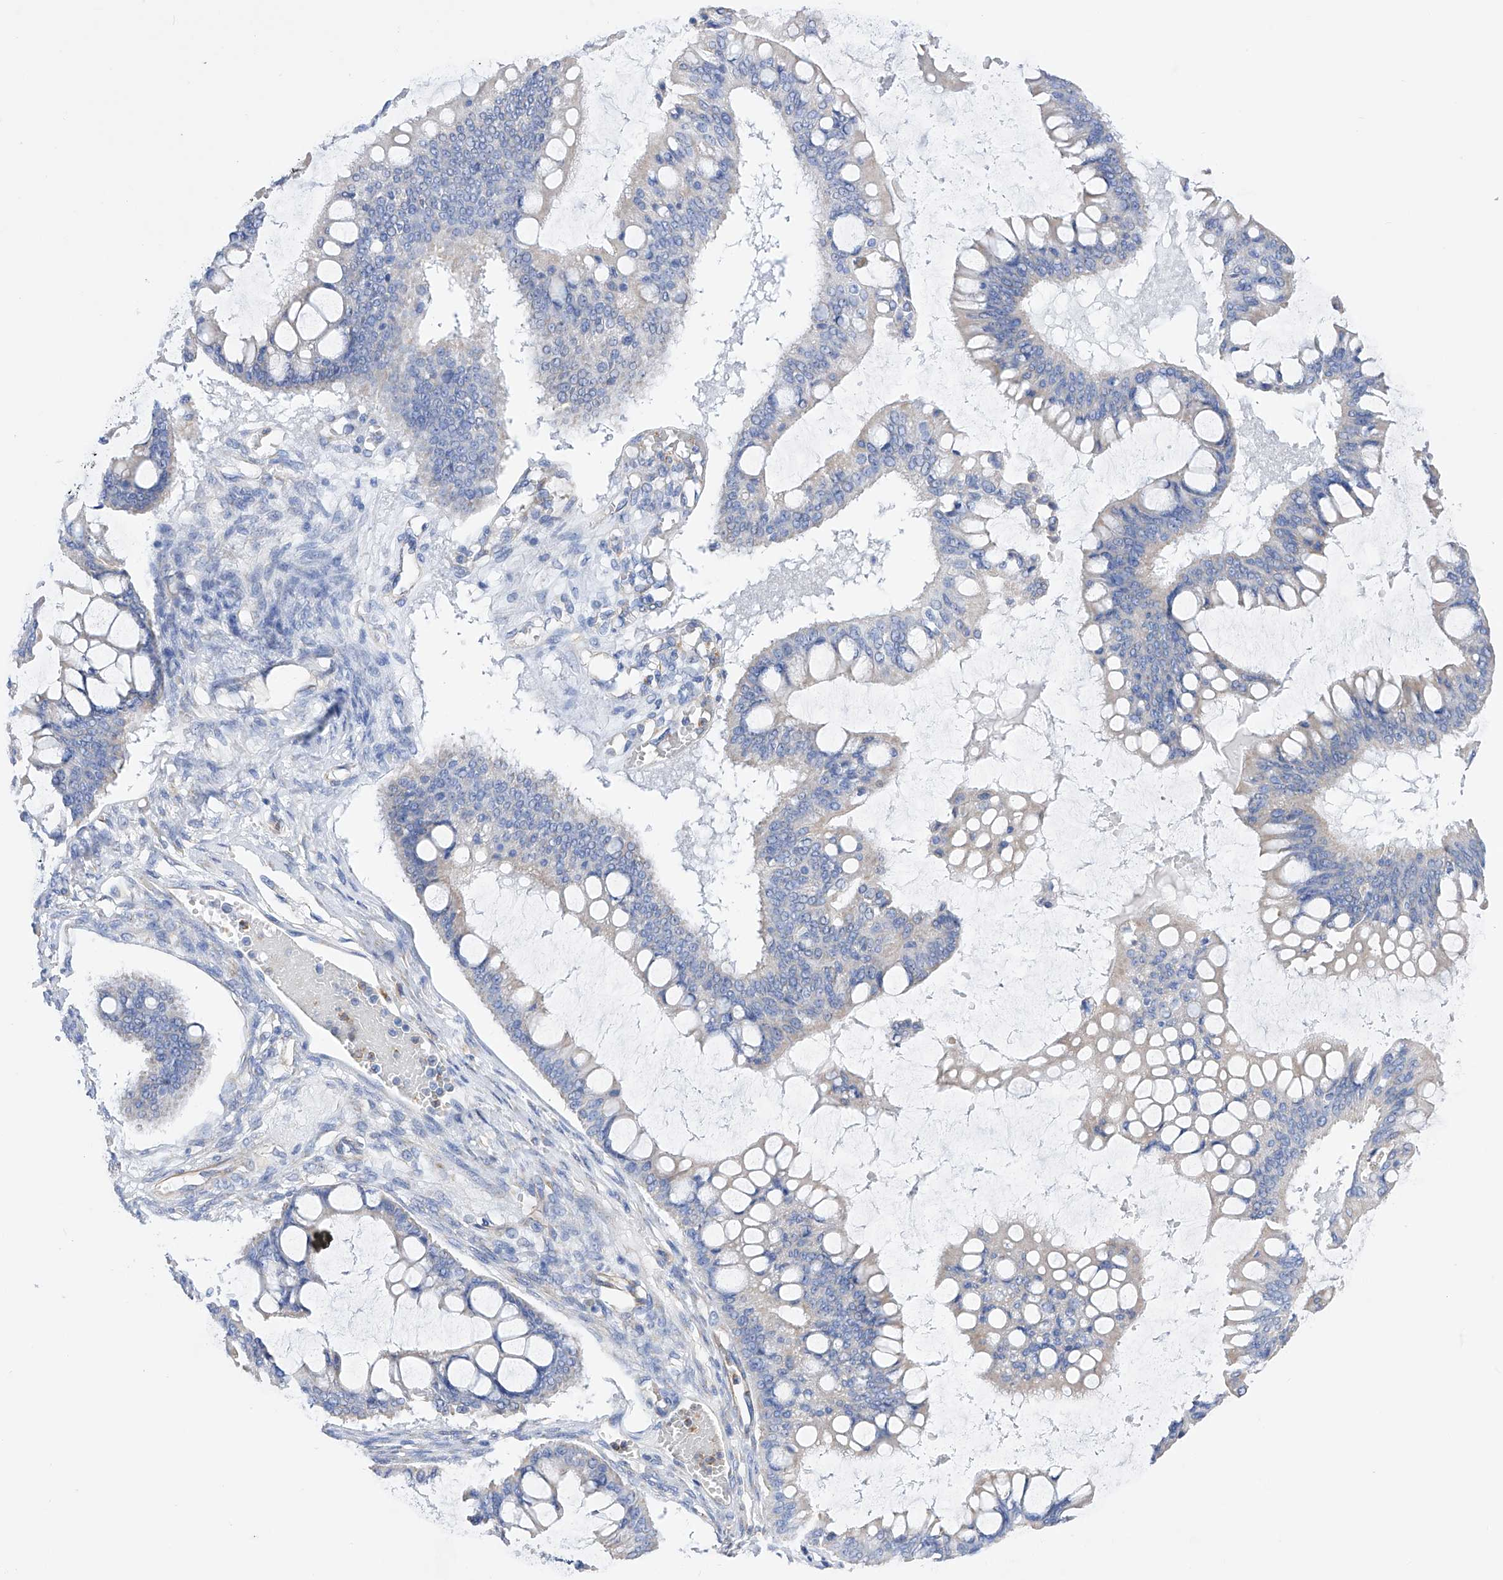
{"staining": {"intensity": "negative", "quantity": "none", "location": "none"}, "tissue": "ovarian cancer", "cell_type": "Tumor cells", "image_type": "cancer", "snomed": [{"axis": "morphology", "description": "Cystadenocarcinoma, mucinous, NOS"}, {"axis": "topography", "description": "Ovary"}], "caption": "Ovarian cancer stained for a protein using immunohistochemistry (IHC) demonstrates no expression tumor cells.", "gene": "FLG", "patient": {"sex": "female", "age": 73}}